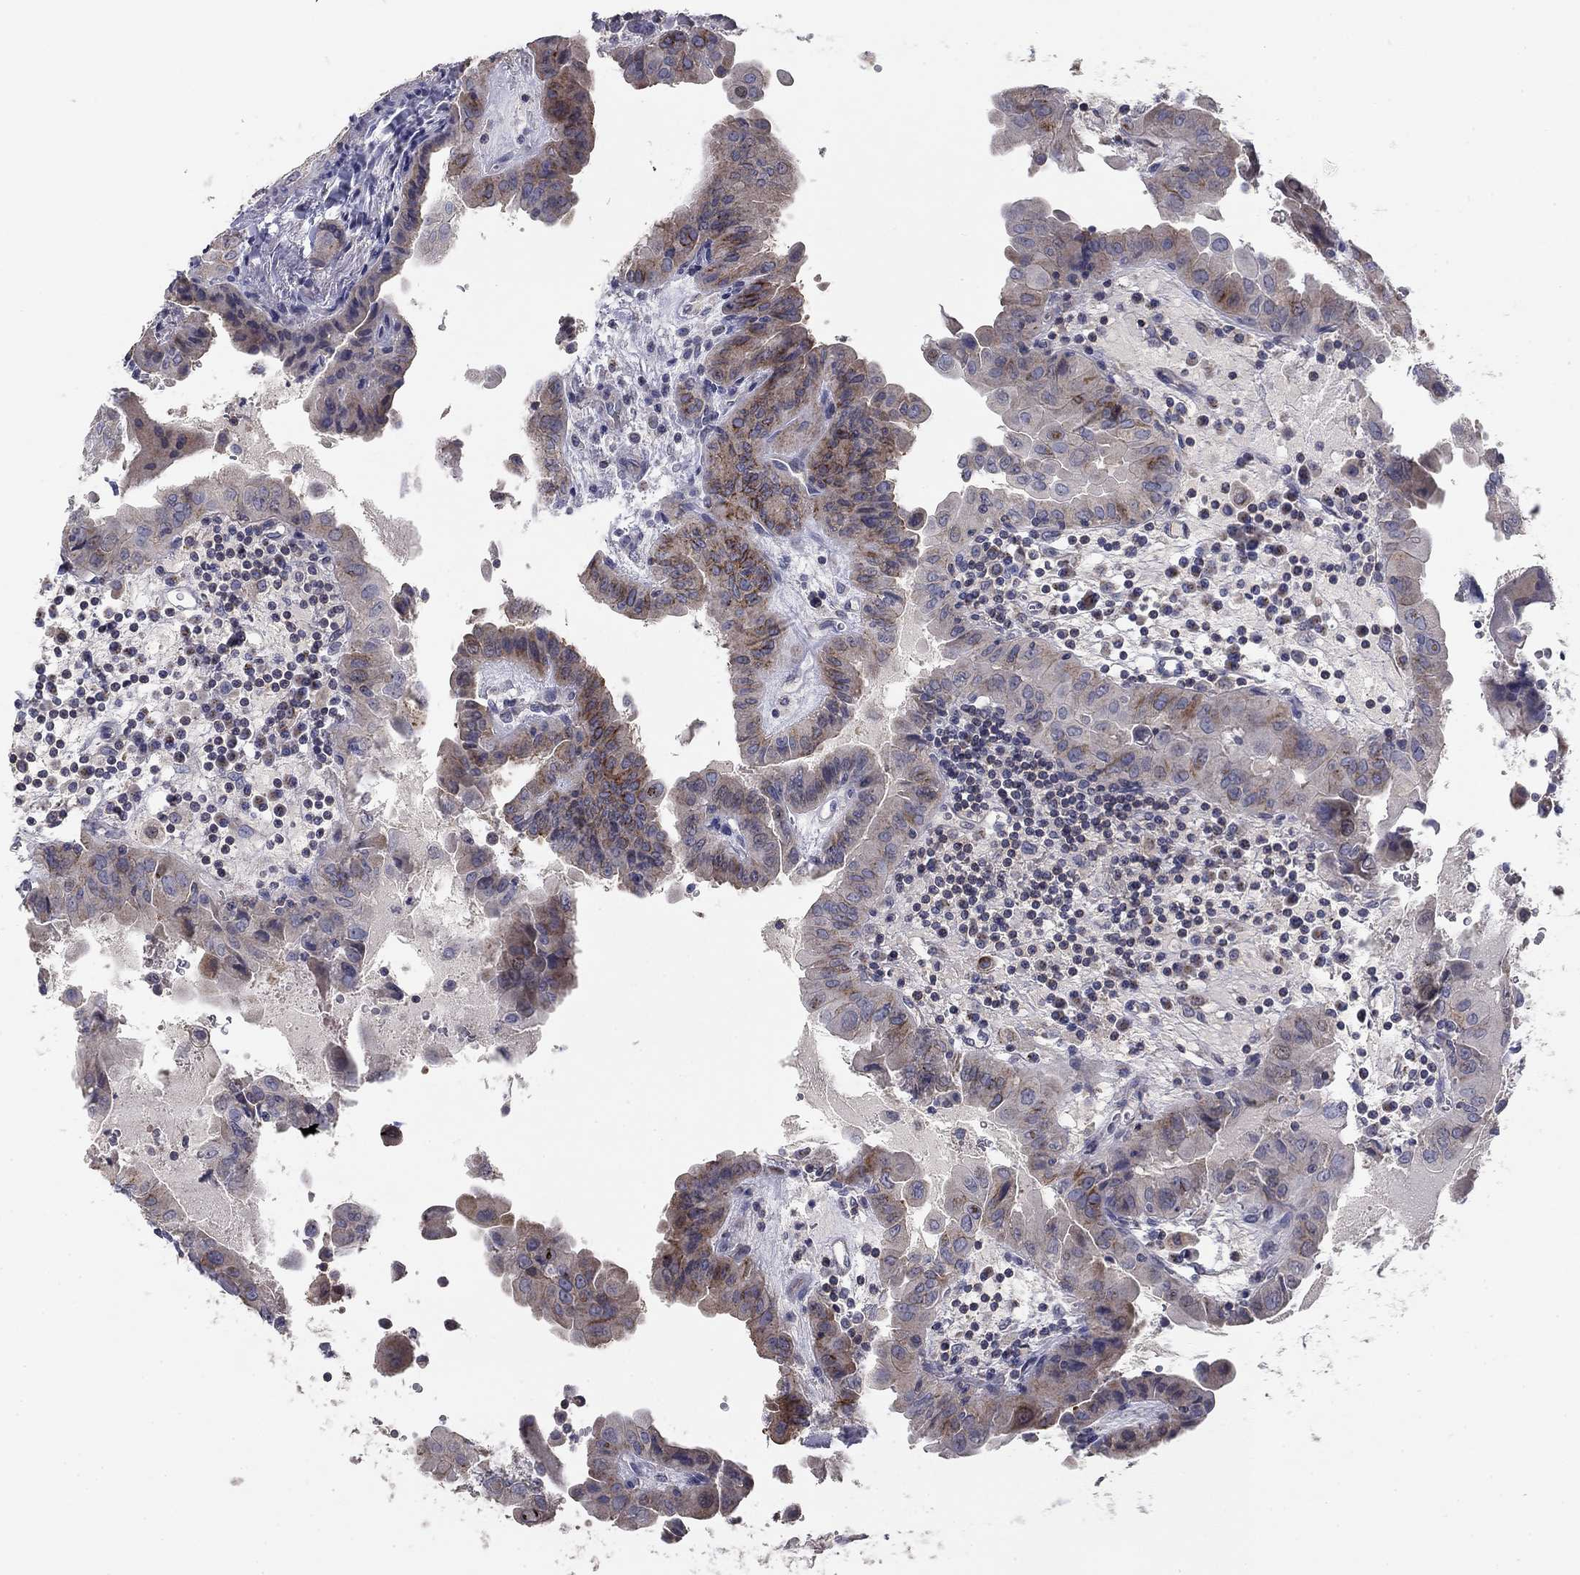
{"staining": {"intensity": "moderate", "quantity": "25%-75%", "location": "cytoplasmic/membranous"}, "tissue": "thyroid cancer", "cell_type": "Tumor cells", "image_type": "cancer", "snomed": [{"axis": "morphology", "description": "Papillary adenocarcinoma, NOS"}, {"axis": "topography", "description": "Thyroid gland"}], "caption": "Tumor cells demonstrate medium levels of moderate cytoplasmic/membranous positivity in approximately 25%-75% of cells in thyroid cancer.", "gene": "SEPTIN3", "patient": {"sex": "female", "age": 37}}